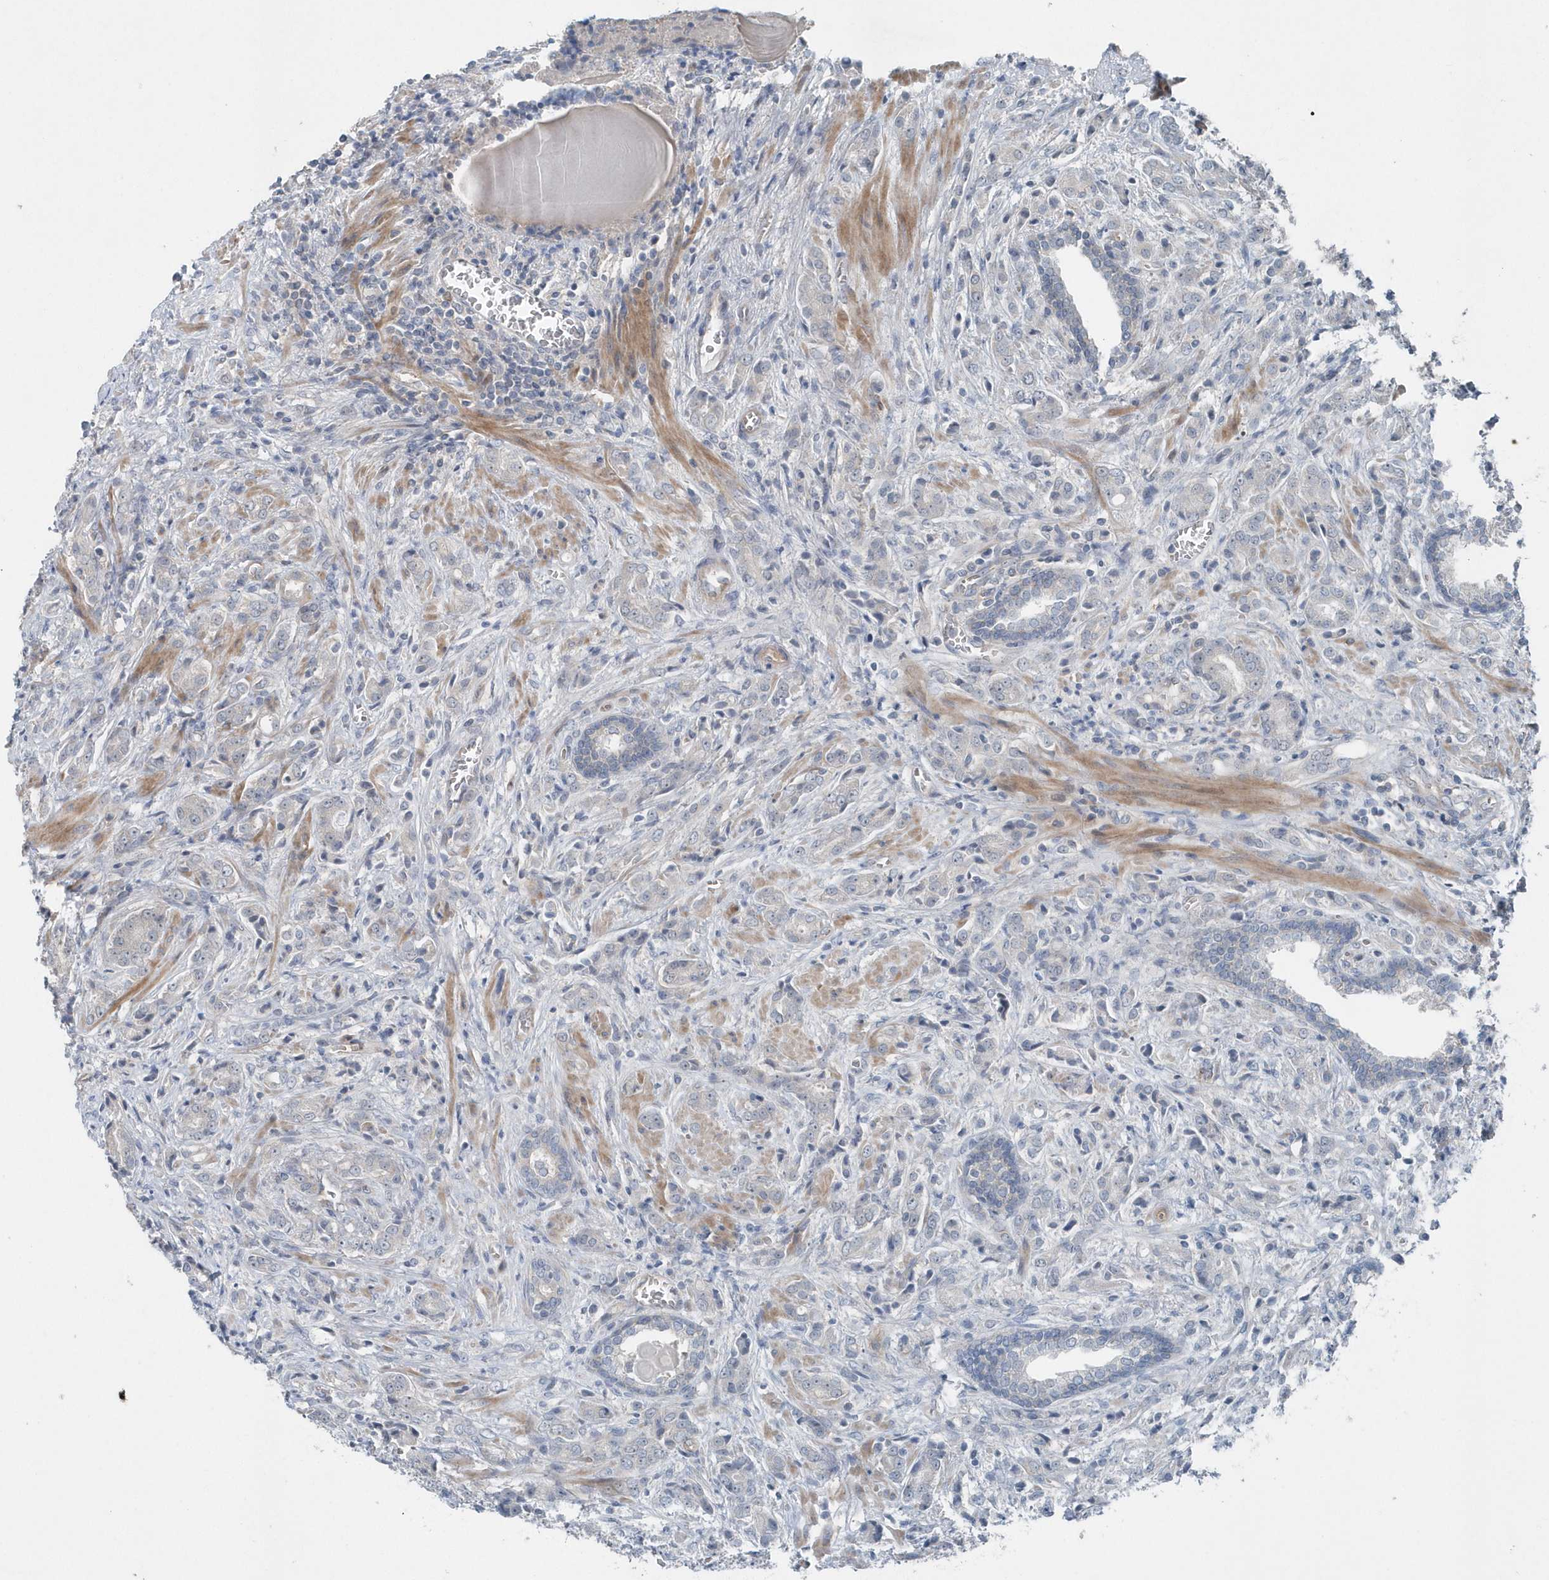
{"staining": {"intensity": "negative", "quantity": "none", "location": "none"}, "tissue": "prostate cancer", "cell_type": "Tumor cells", "image_type": "cancer", "snomed": [{"axis": "morphology", "description": "Adenocarcinoma, High grade"}, {"axis": "topography", "description": "Prostate"}], "caption": "Adenocarcinoma (high-grade) (prostate) was stained to show a protein in brown. There is no significant positivity in tumor cells.", "gene": "MCC", "patient": {"sex": "male", "age": 57}}